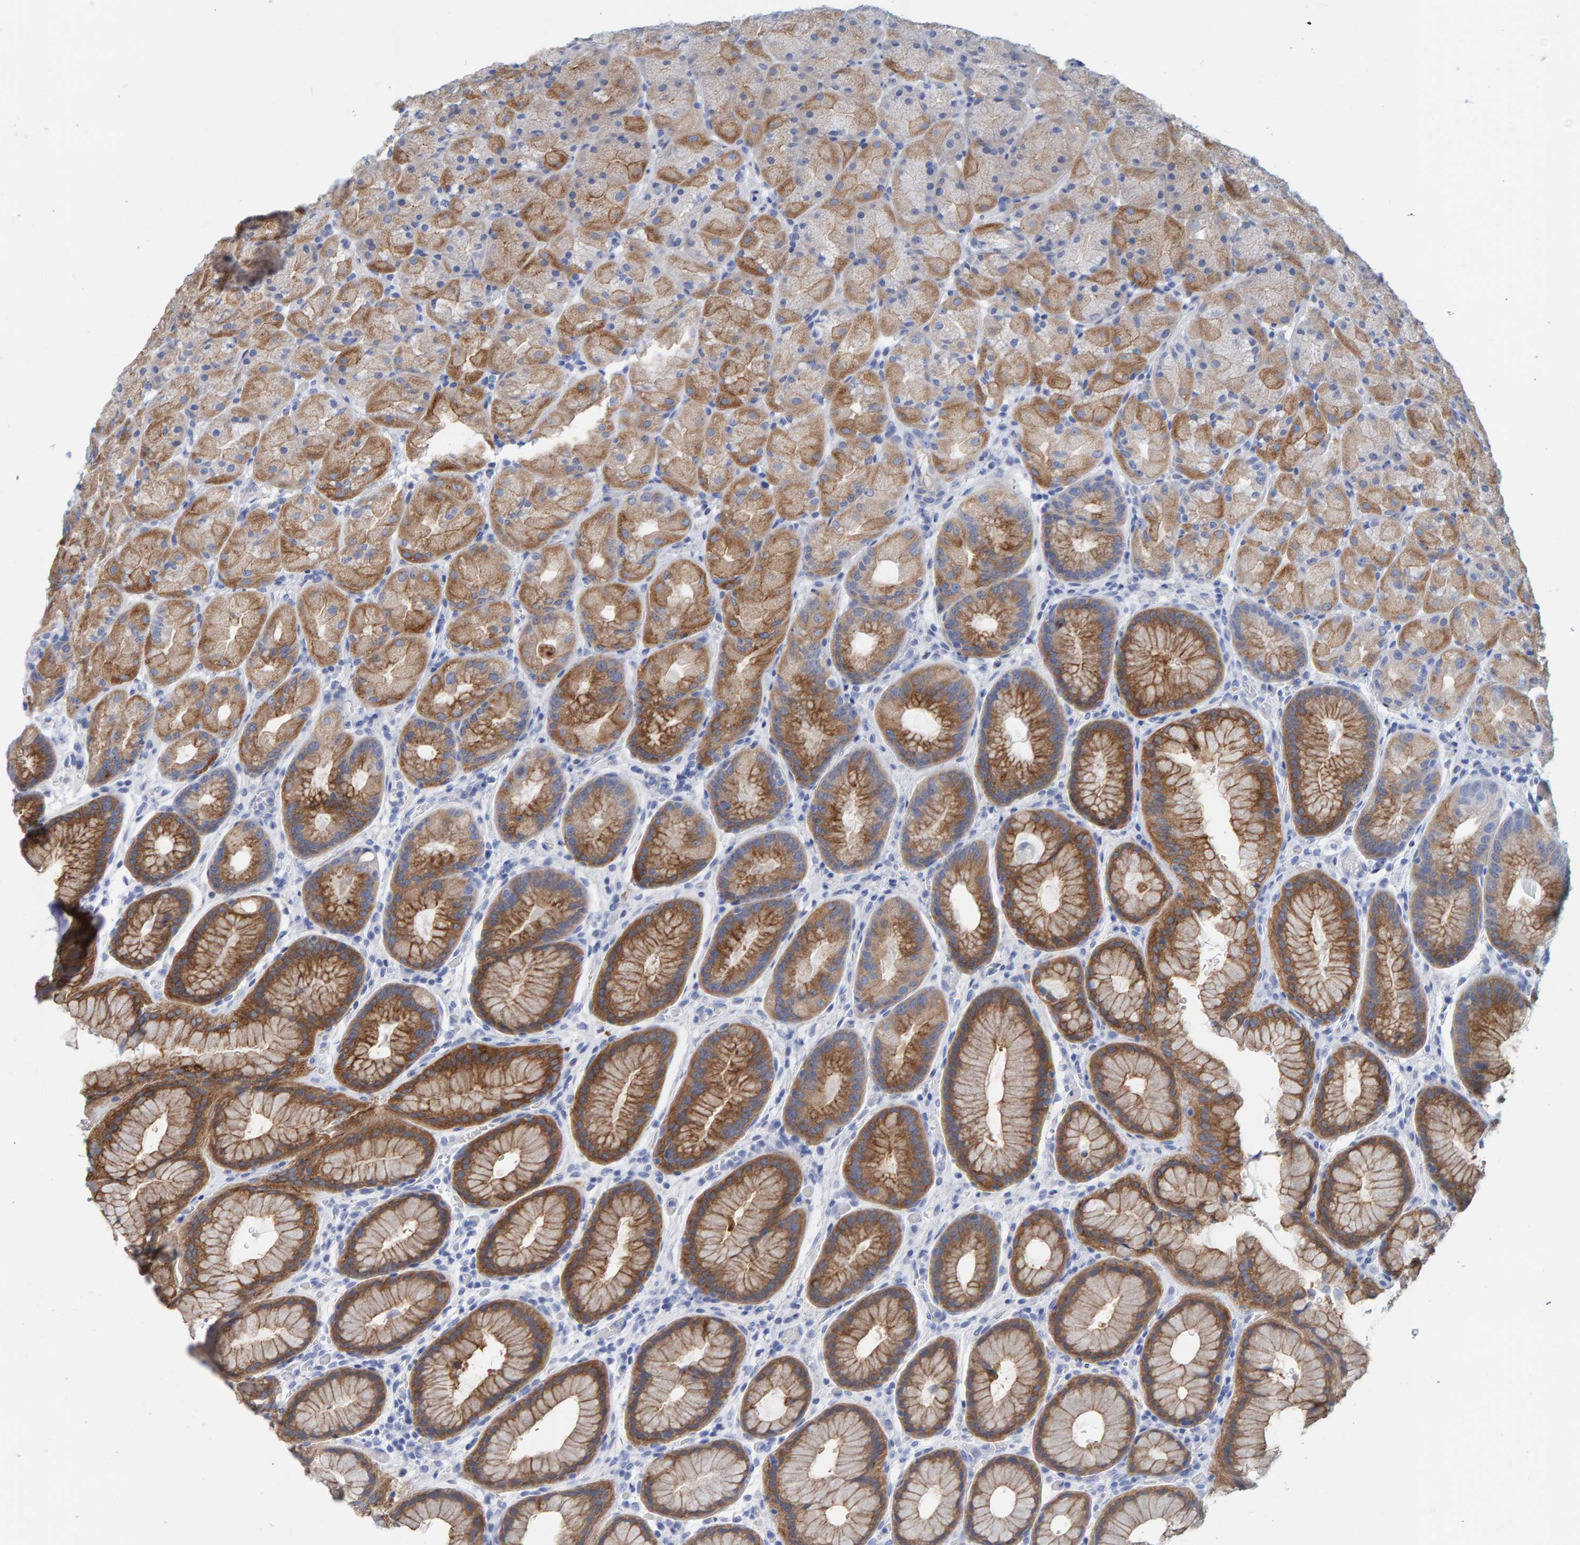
{"staining": {"intensity": "moderate", "quantity": ">75%", "location": "cytoplasmic/membranous"}, "tissue": "stomach", "cell_type": "Glandular cells", "image_type": "normal", "snomed": [{"axis": "morphology", "description": "Normal tissue, NOS"}, {"axis": "topography", "description": "Stomach, upper"}, {"axis": "topography", "description": "Stomach"}], "caption": "Immunohistochemistry staining of normal stomach, which shows medium levels of moderate cytoplasmic/membranous expression in approximately >75% of glandular cells indicating moderate cytoplasmic/membranous protein staining. The staining was performed using DAB (3,3'-diaminobenzidine) (brown) for protein detection and nuclei were counterstained in hematoxylin (blue).", "gene": "KLHL11", "patient": {"sex": "male", "age": 48}}